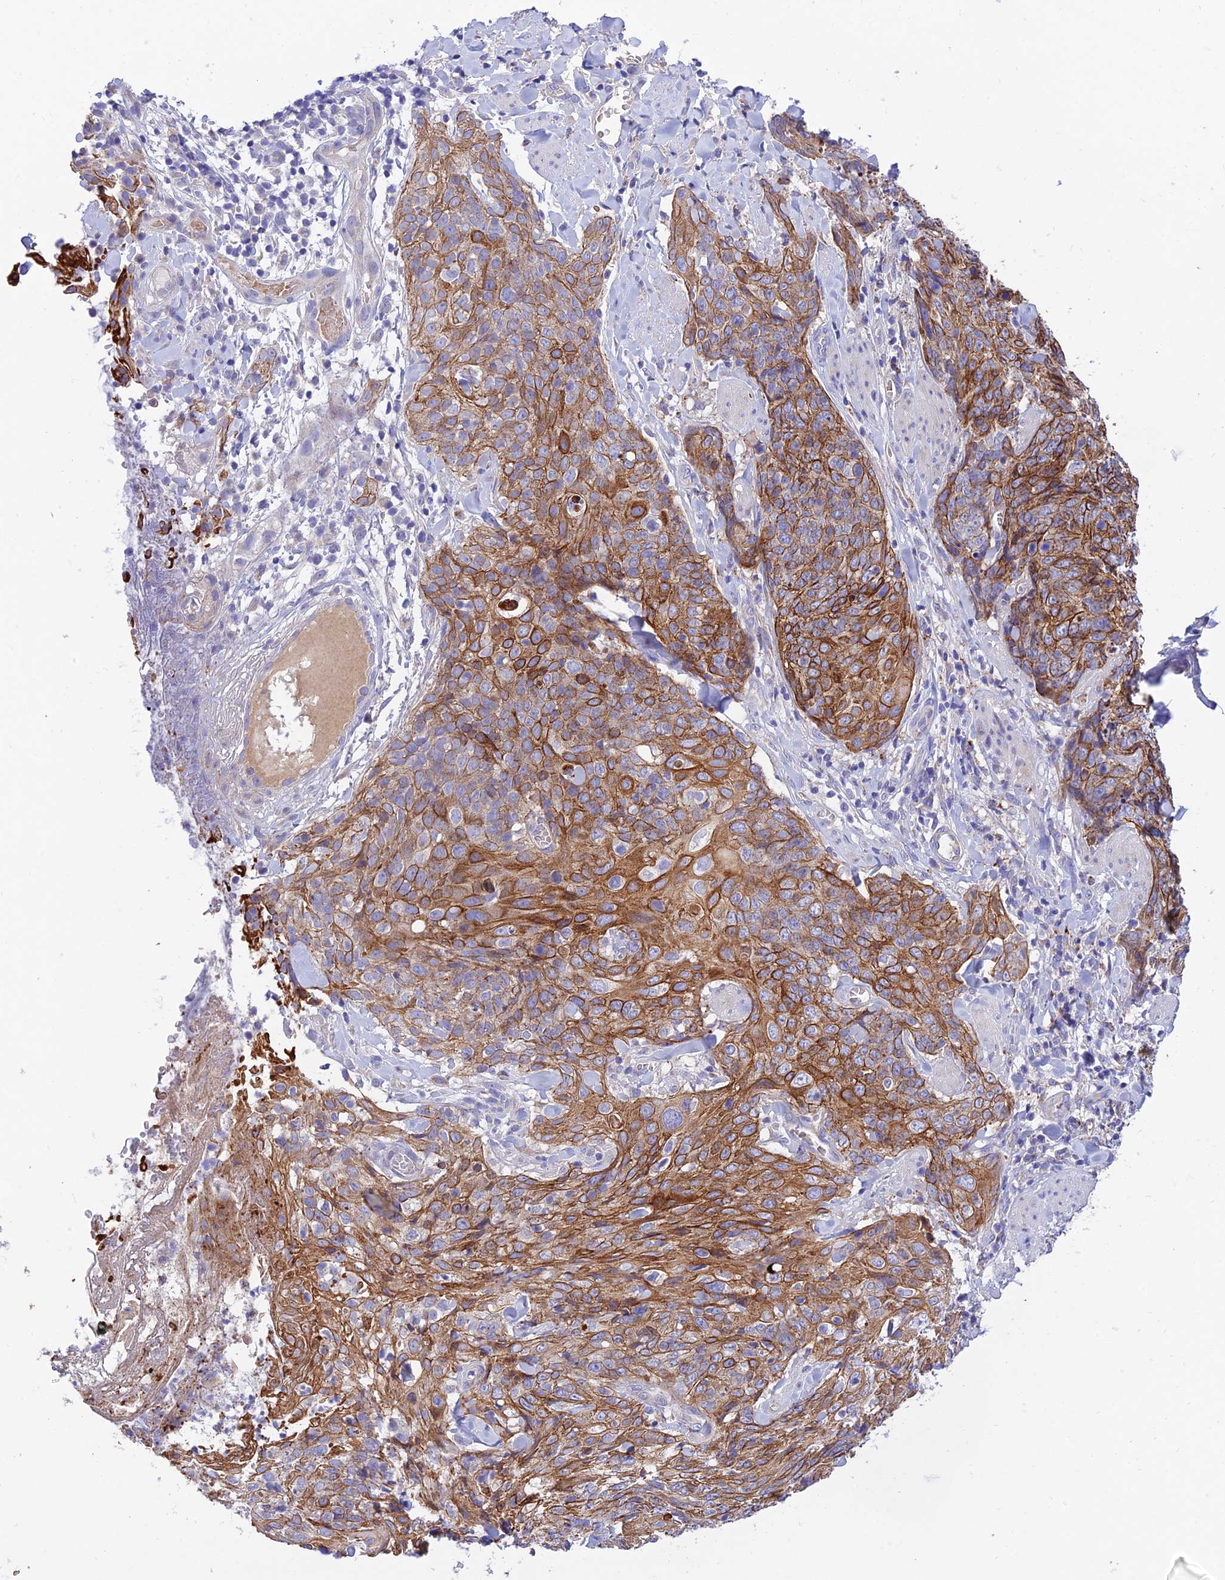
{"staining": {"intensity": "moderate", "quantity": ">75%", "location": "cytoplasmic/membranous"}, "tissue": "skin cancer", "cell_type": "Tumor cells", "image_type": "cancer", "snomed": [{"axis": "morphology", "description": "Squamous cell carcinoma, NOS"}, {"axis": "topography", "description": "Skin"}, {"axis": "topography", "description": "Vulva"}], "caption": "Immunohistochemistry (IHC) of squamous cell carcinoma (skin) displays medium levels of moderate cytoplasmic/membranous expression in approximately >75% of tumor cells.", "gene": "CCDC157", "patient": {"sex": "female", "age": 85}}